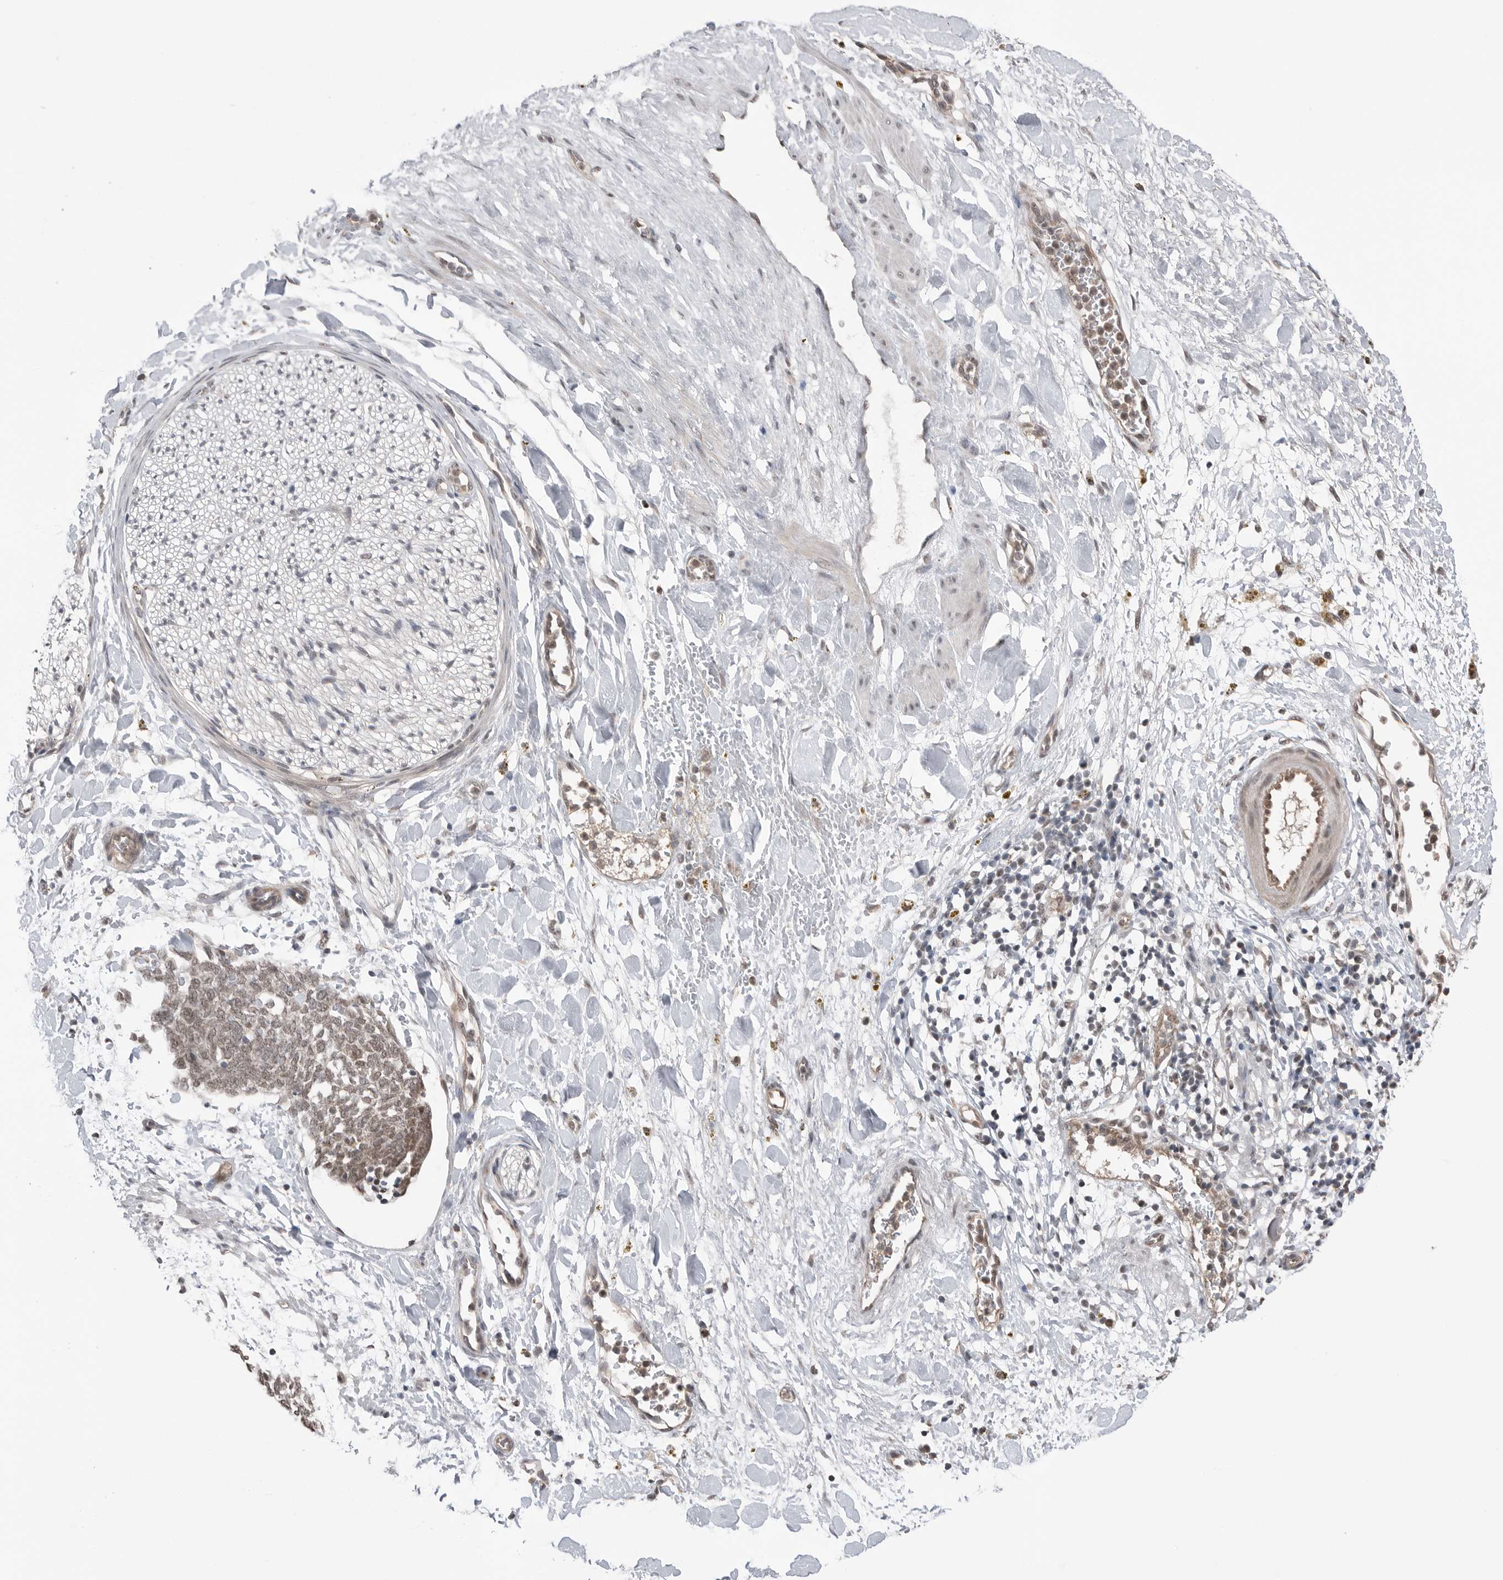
{"staining": {"intensity": "moderate", "quantity": ">75%", "location": "nuclear"}, "tissue": "adipose tissue", "cell_type": "Adipocytes", "image_type": "normal", "snomed": [{"axis": "morphology", "description": "Normal tissue, NOS"}, {"axis": "topography", "description": "Kidney"}, {"axis": "topography", "description": "Peripheral nerve tissue"}], "caption": "Adipose tissue stained with a brown dye demonstrates moderate nuclear positive staining in about >75% of adipocytes.", "gene": "NTAQ1", "patient": {"sex": "male", "age": 7}}